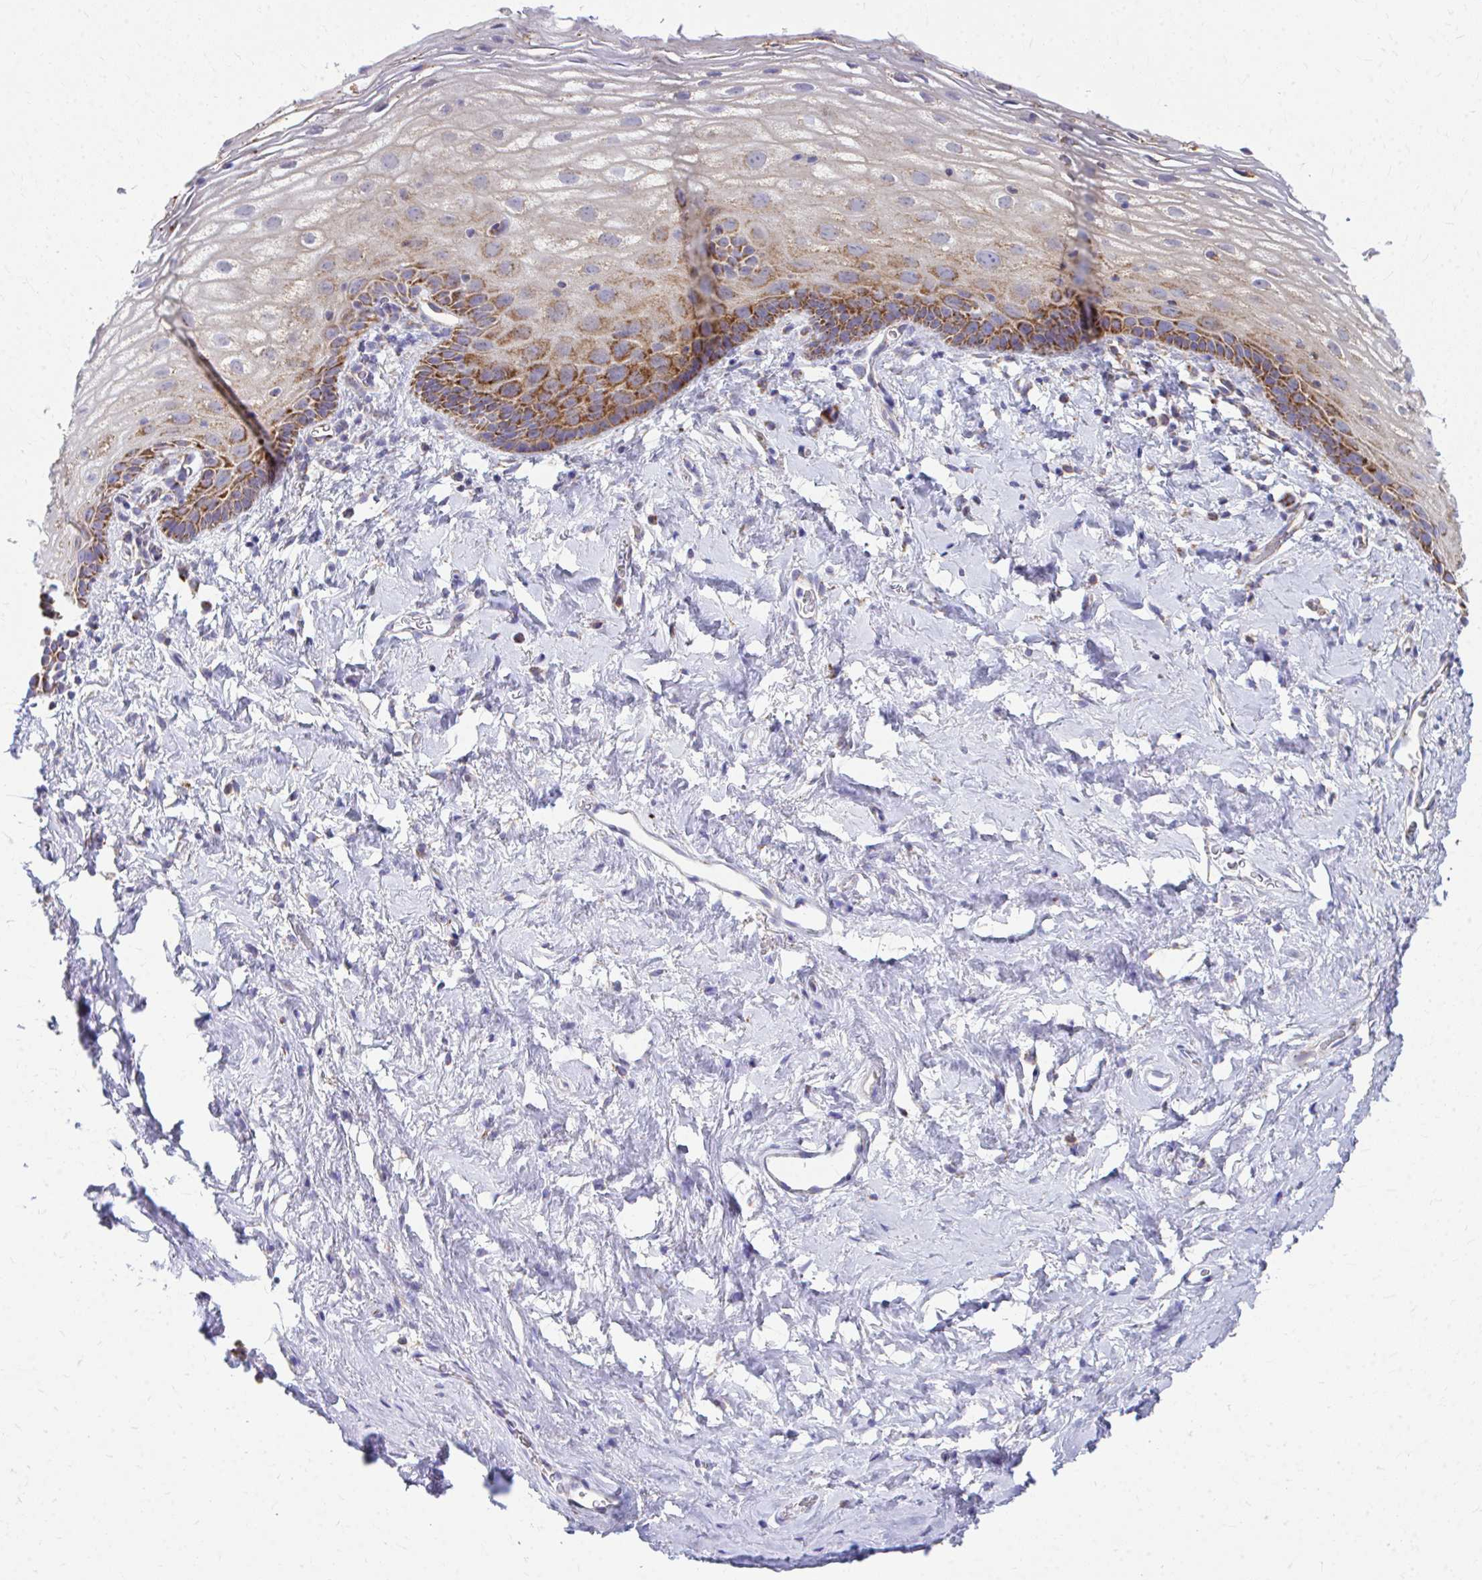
{"staining": {"intensity": "moderate", "quantity": "25%-75%", "location": "cytoplasmic/membranous"}, "tissue": "vagina", "cell_type": "Squamous epithelial cells", "image_type": "normal", "snomed": [{"axis": "morphology", "description": "Normal tissue, NOS"}, {"axis": "morphology", "description": "Adenocarcinoma, NOS"}, {"axis": "topography", "description": "Rectum"}, {"axis": "topography", "description": "Vagina"}, {"axis": "topography", "description": "Peripheral nerve tissue"}], "caption": "Vagina was stained to show a protein in brown. There is medium levels of moderate cytoplasmic/membranous positivity in about 25%-75% of squamous epithelial cells. The protein of interest is stained brown, and the nuclei are stained in blue (DAB IHC with brightfield microscopy, high magnification).", "gene": "MRPL19", "patient": {"sex": "female", "age": 71}}